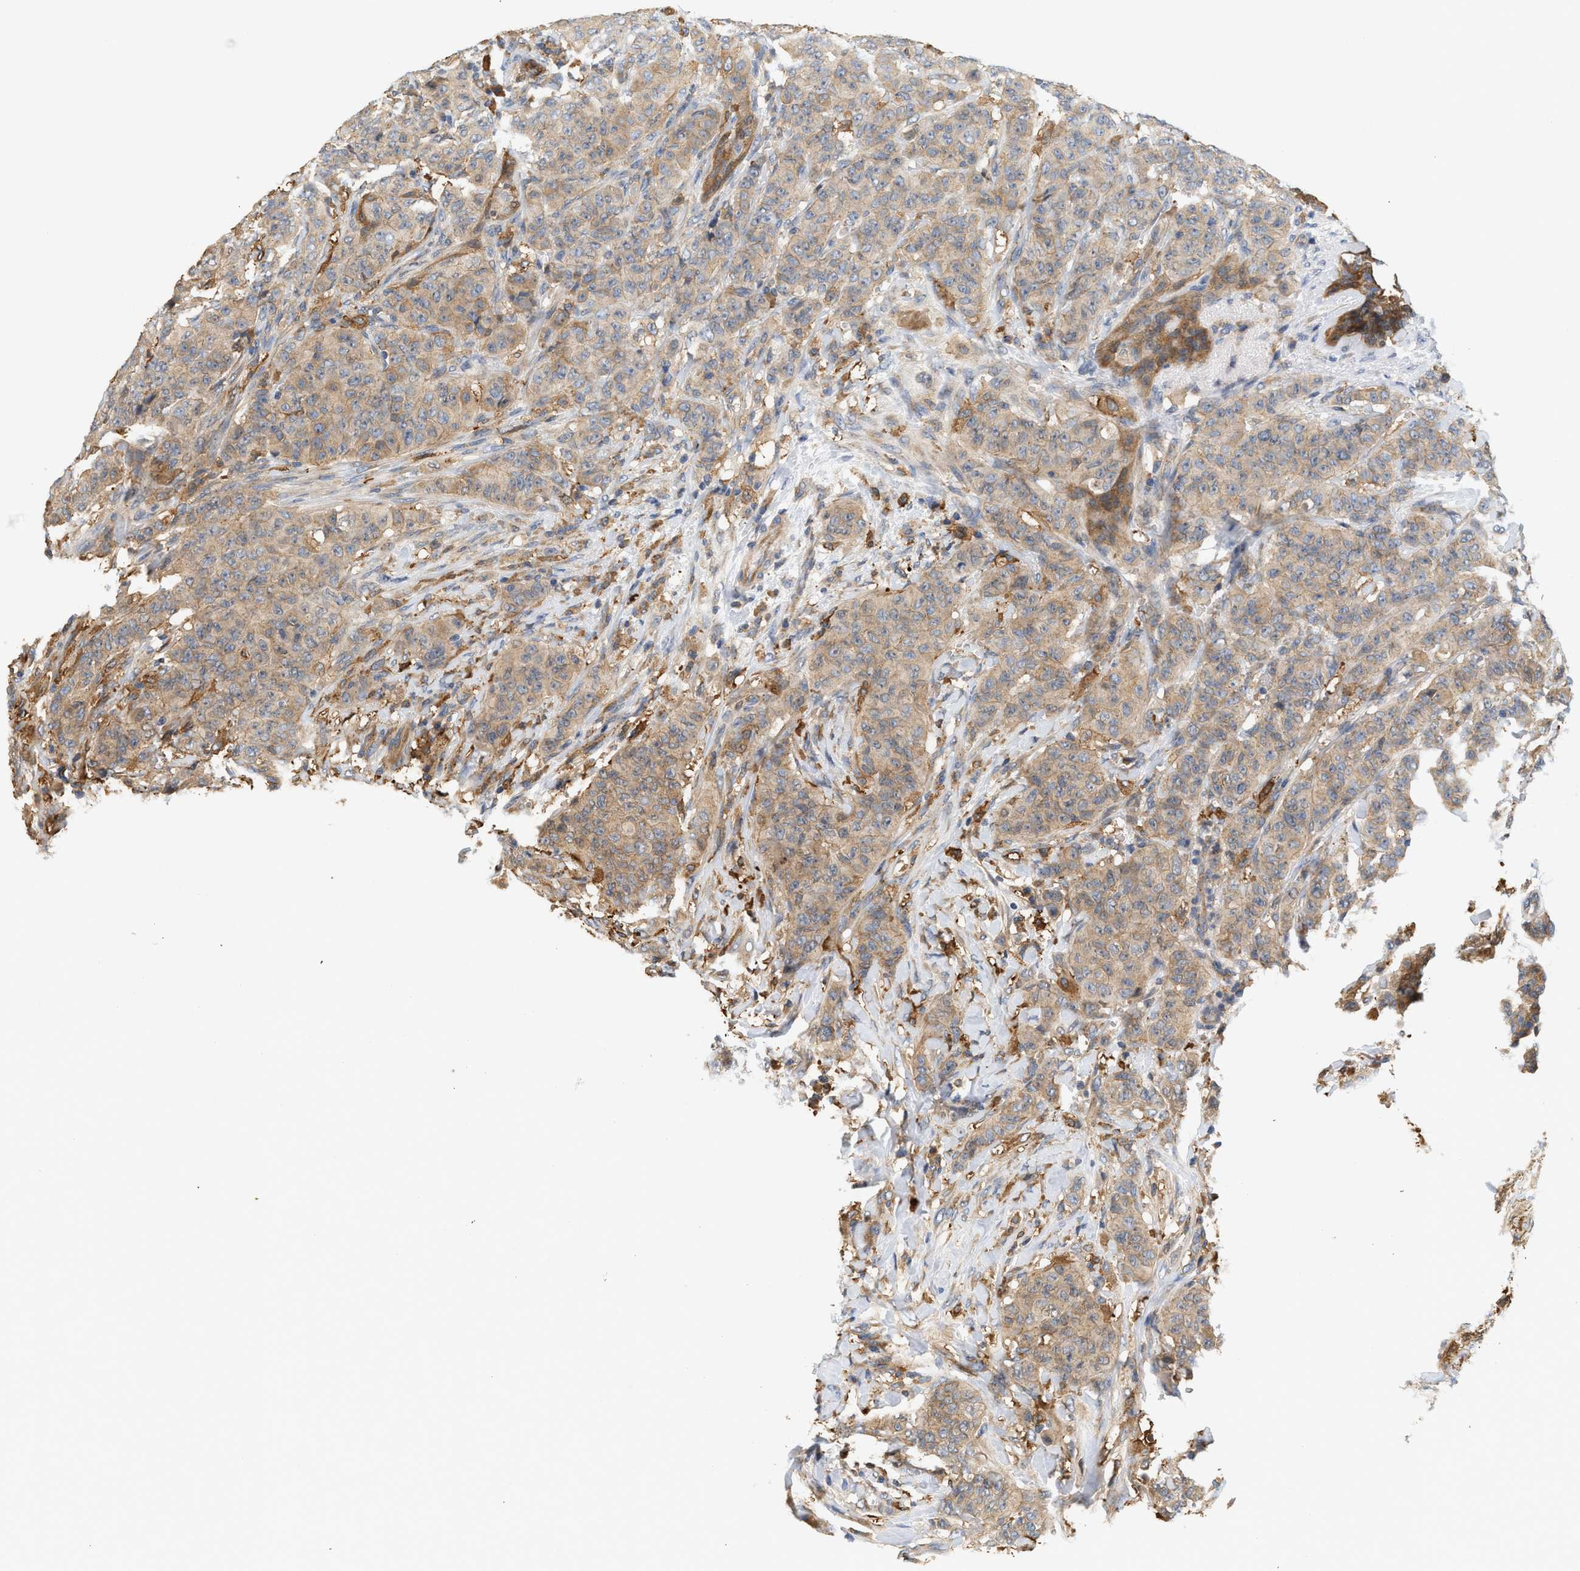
{"staining": {"intensity": "moderate", "quantity": ">75%", "location": "cytoplasmic/membranous"}, "tissue": "breast cancer", "cell_type": "Tumor cells", "image_type": "cancer", "snomed": [{"axis": "morphology", "description": "Normal tissue, NOS"}, {"axis": "morphology", "description": "Duct carcinoma"}, {"axis": "topography", "description": "Breast"}], "caption": "Breast cancer (intraductal carcinoma) stained for a protein displays moderate cytoplasmic/membranous positivity in tumor cells.", "gene": "CTXN1", "patient": {"sex": "female", "age": 40}}